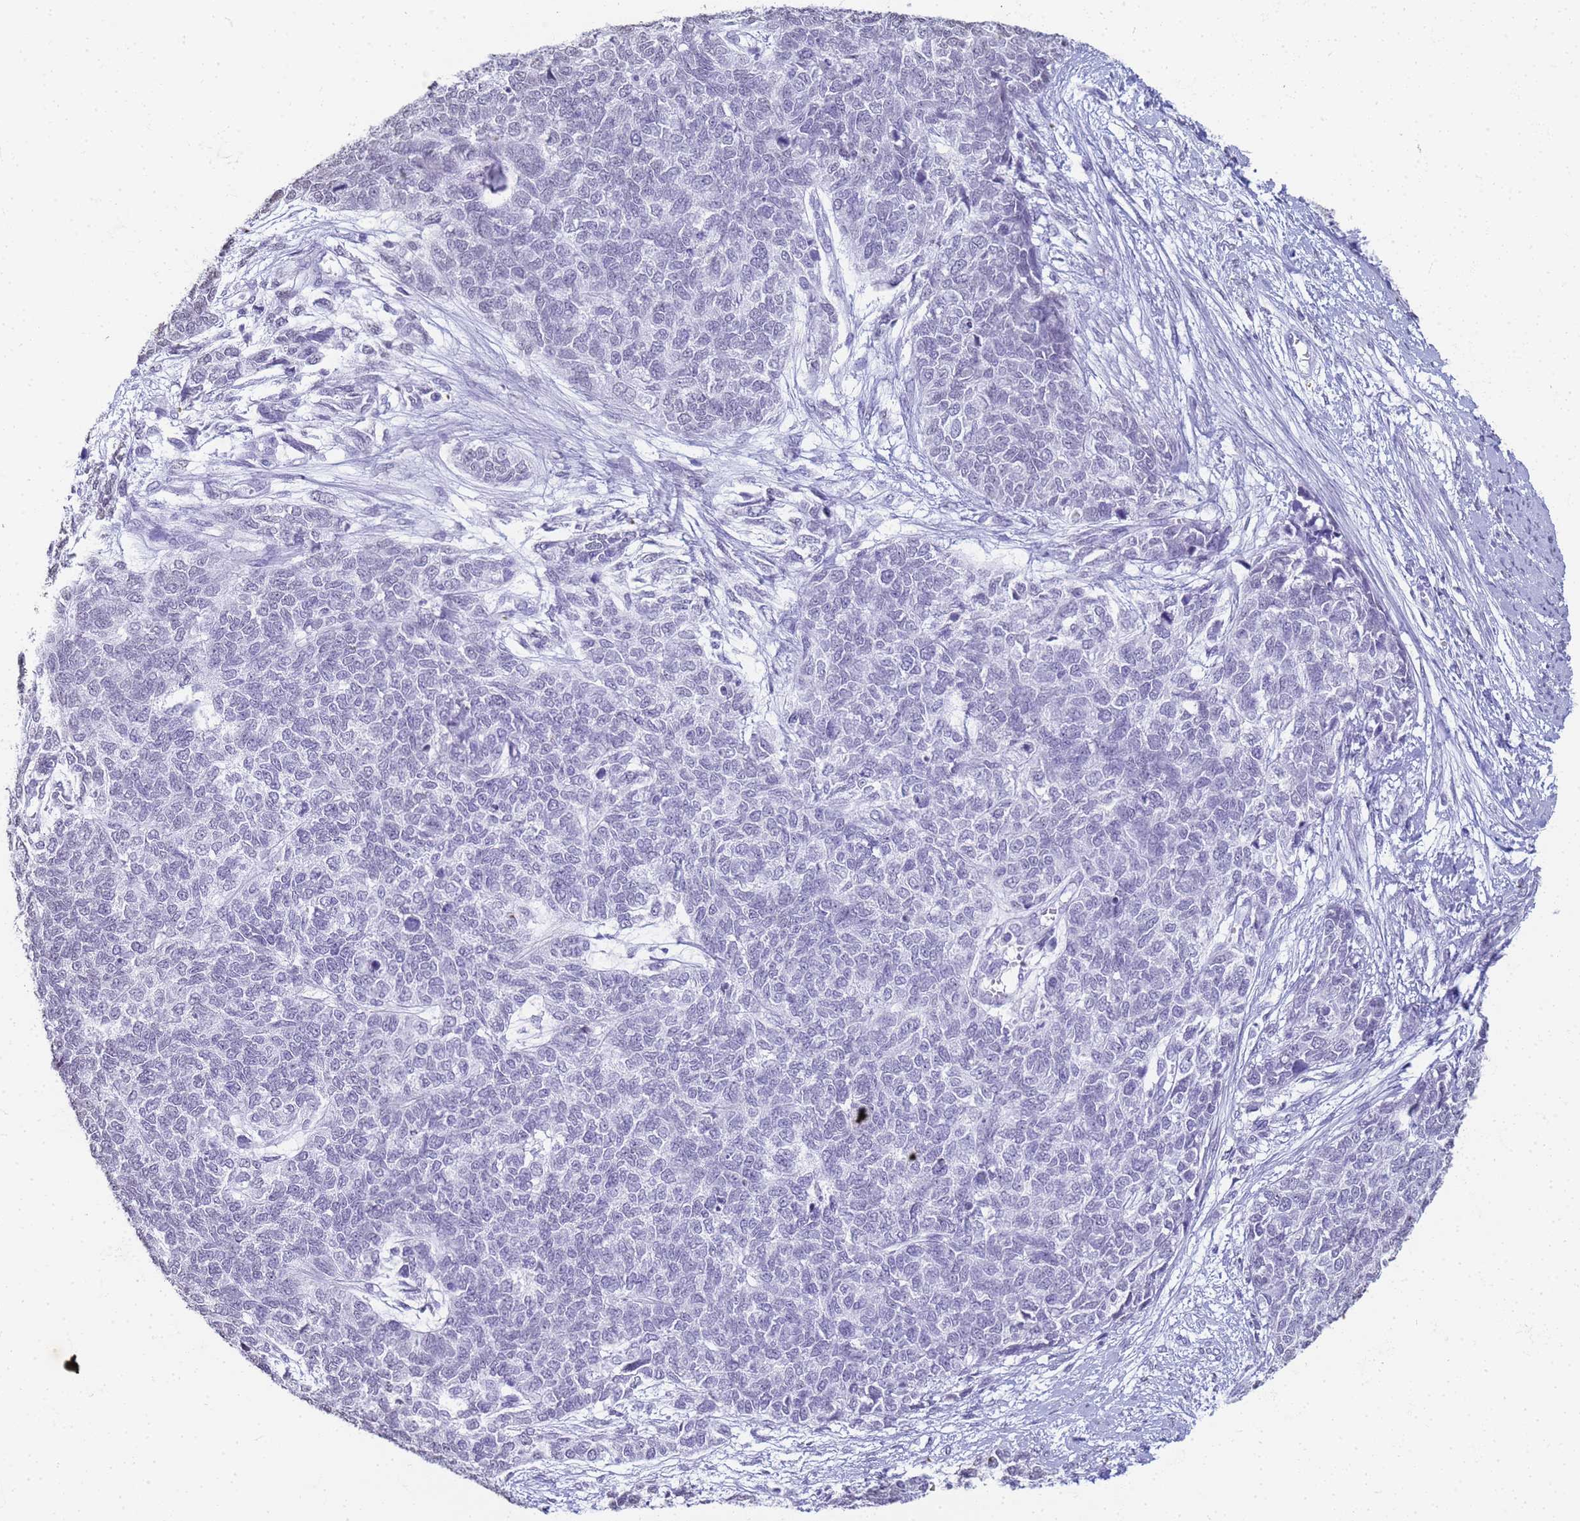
{"staining": {"intensity": "negative", "quantity": "none", "location": "none"}, "tissue": "cervical cancer", "cell_type": "Tumor cells", "image_type": "cancer", "snomed": [{"axis": "morphology", "description": "Squamous cell carcinoma, NOS"}, {"axis": "topography", "description": "Cervix"}], "caption": "Tumor cells are negative for protein expression in human cervical cancer (squamous cell carcinoma). Brightfield microscopy of immunohistochemistry stained with DAB (3,3'-diaminobenzidine) (brown) and hematoxylin (blue), captured at high magnification.", "gene": "SLC7A9", "patient": {"sex": "female", "age": 63}}